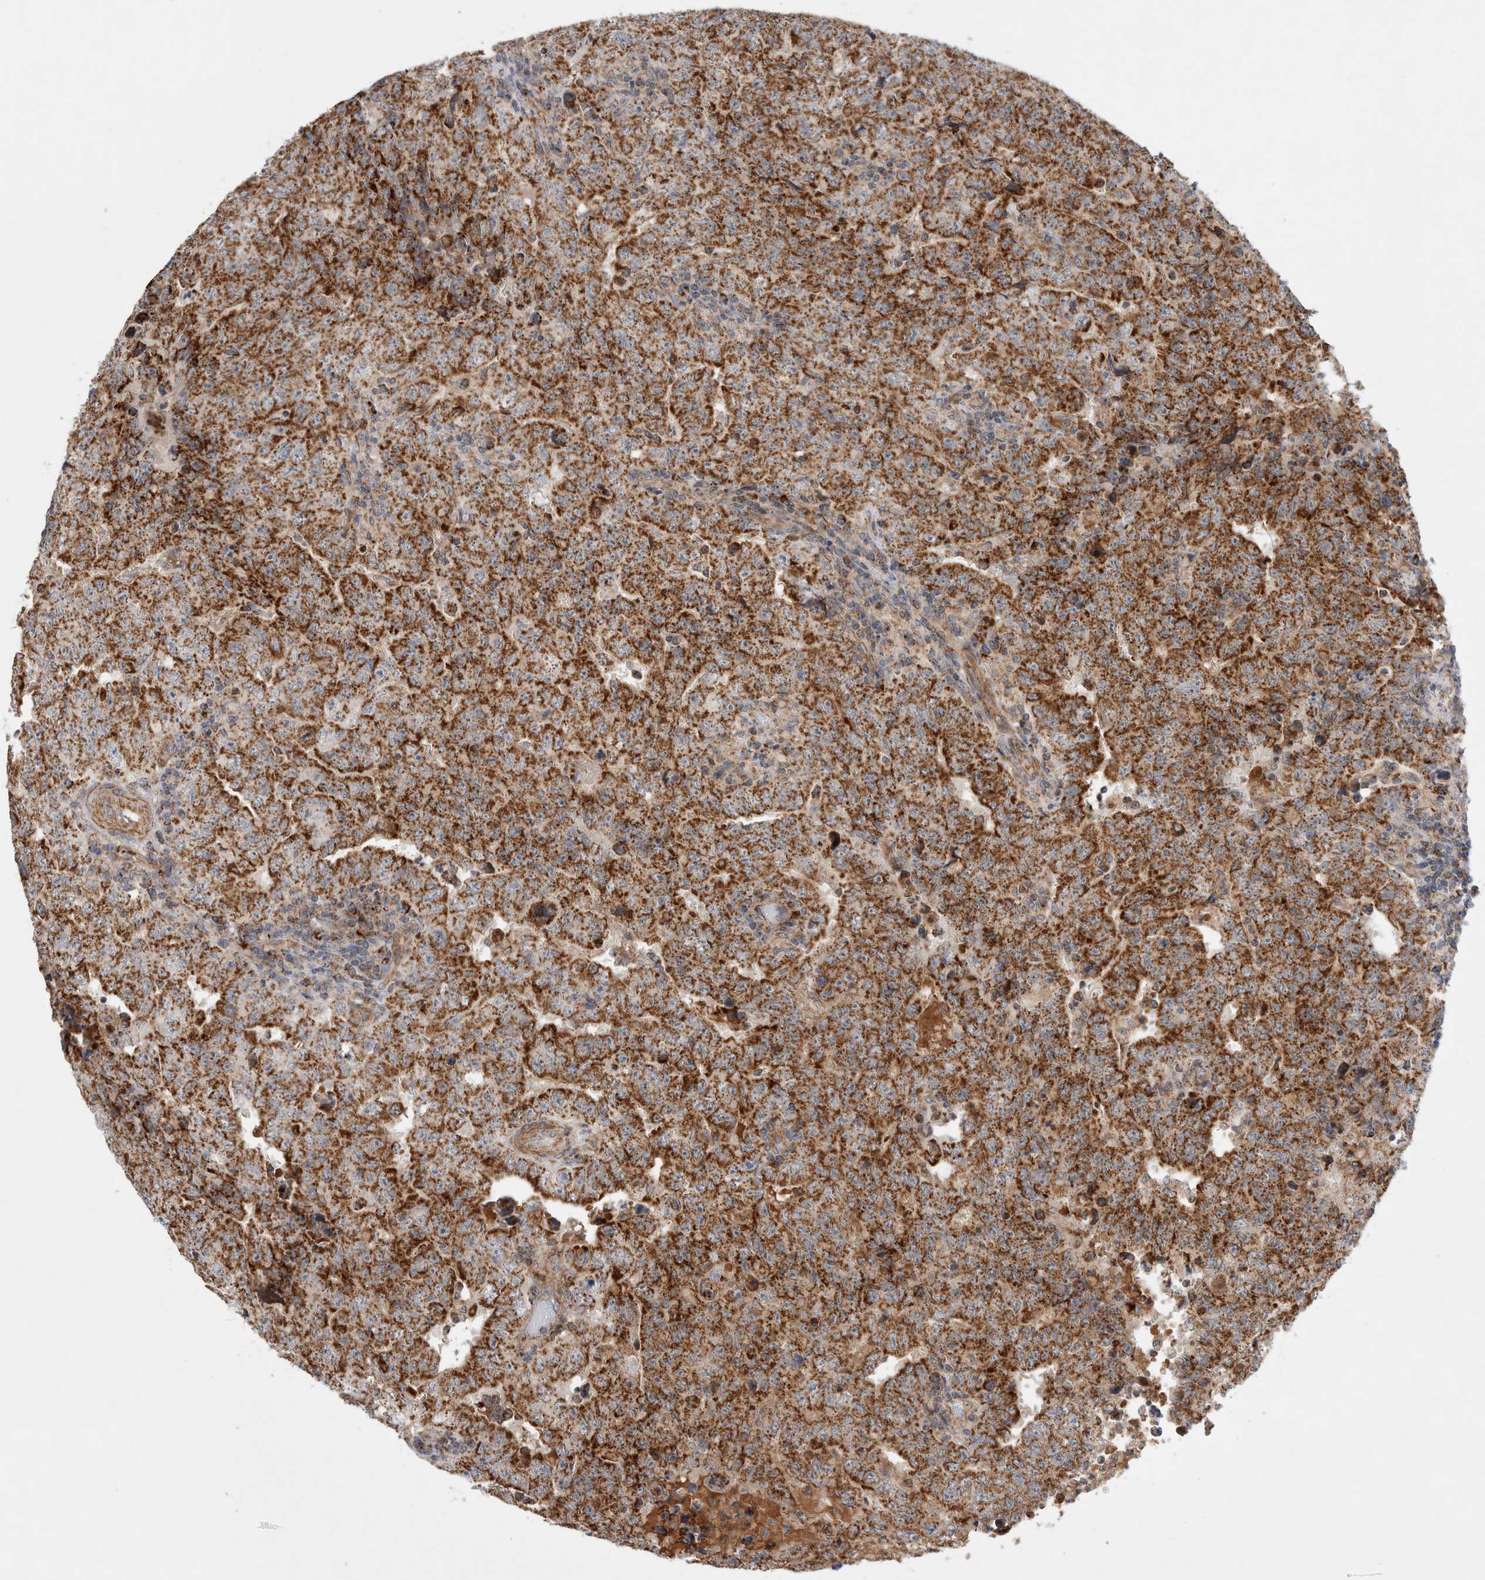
{"staining": {"intensity": "strong", "quantity": ">75%", "location": "cytoplasmic/membranous"}, "tissue": "testis cancer", "cell_type": "Tumor cells", "image_type": "cancer", "snomed": [{"axis": "morphology", "description": "Carcinoma, Embryonal, NOS"}, {"axis": "topography", "description": "Testis"}], "caption": "Immunohistochemistry histopathology image of testis embryonal carcinoma stained for a protein (brown), which demonstrates high levels of strong cytoplasmic/membranous expression in about >75% of tumor cells.", "gene": "MRPS28", "patient": {"sex": "male", "age": 26}}